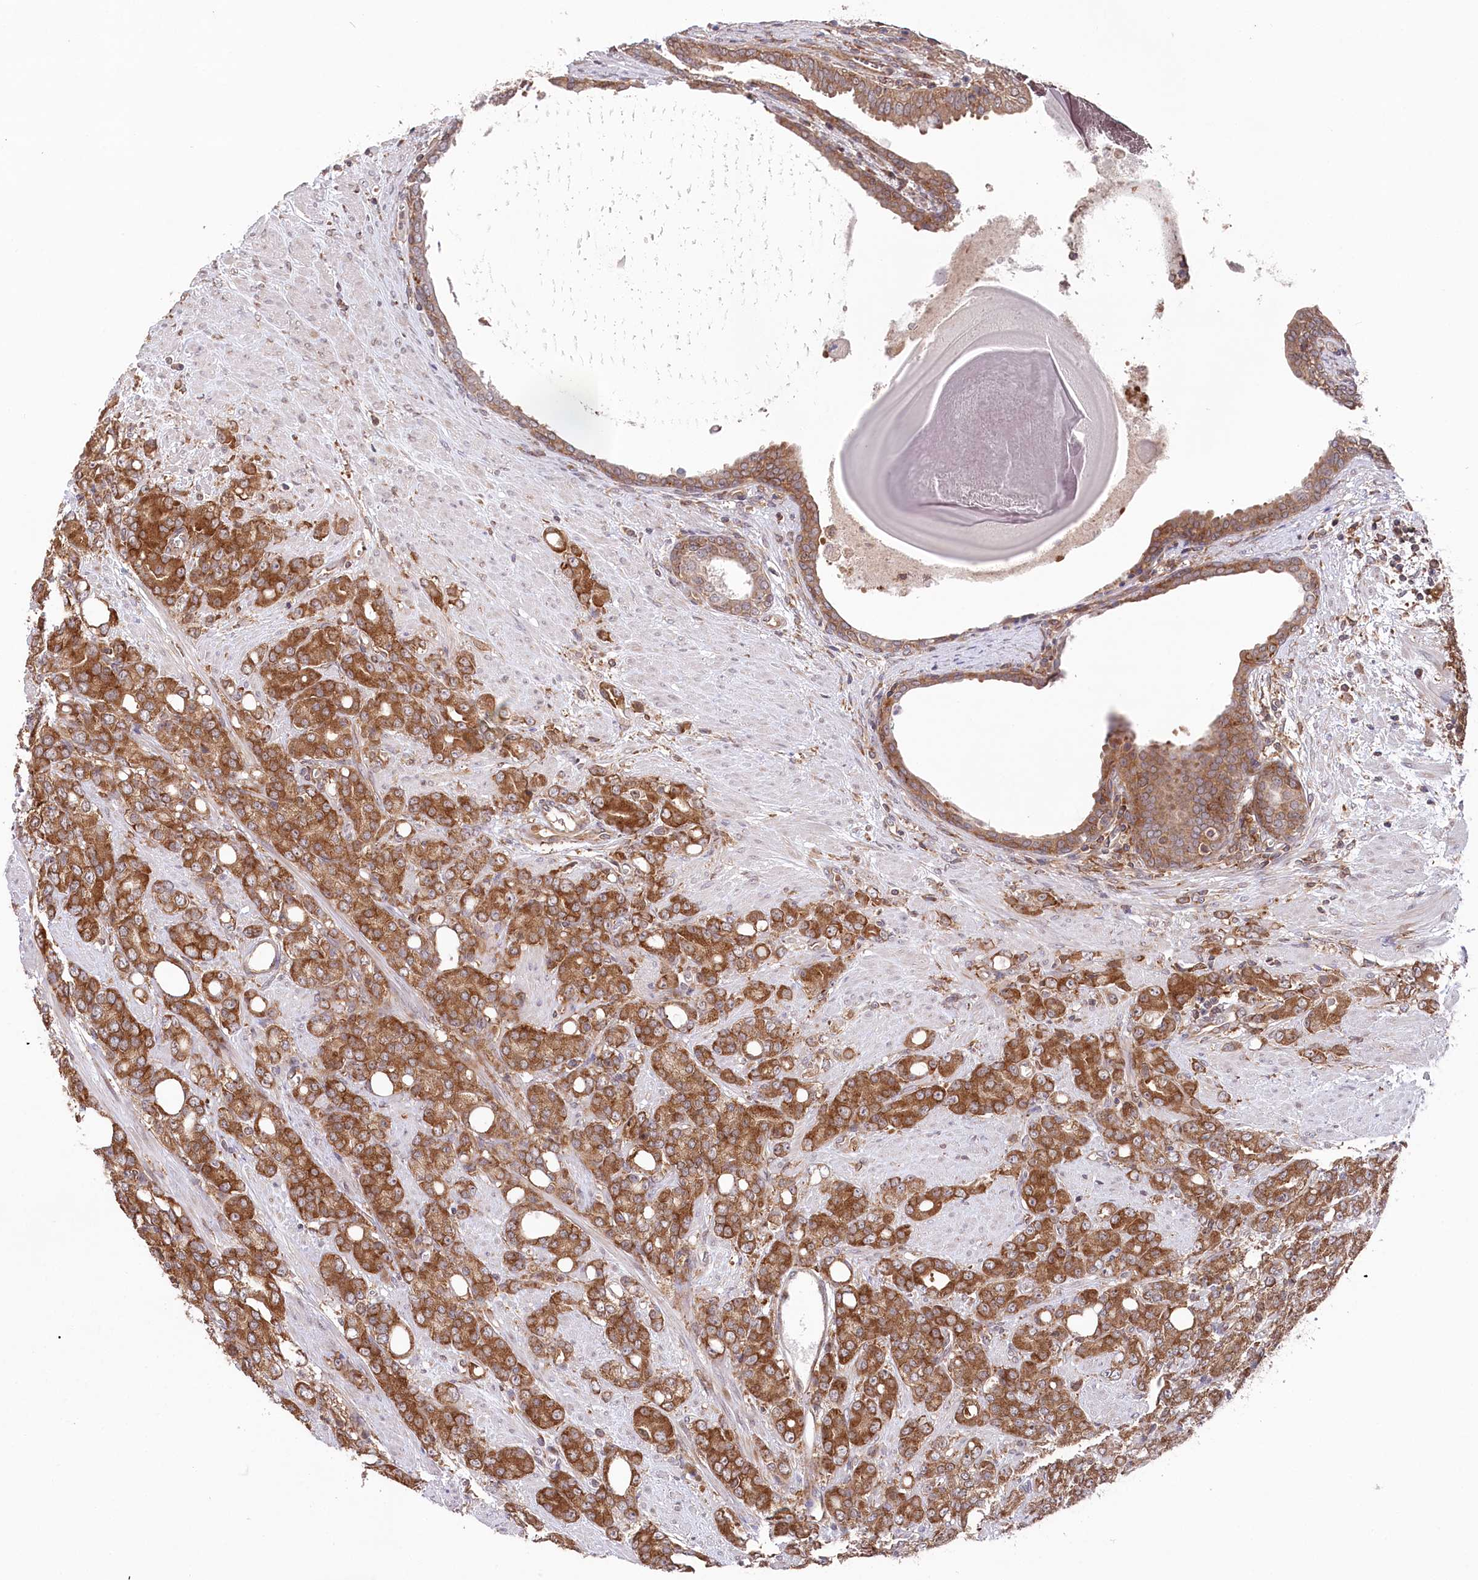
{"staining": {"intensity": "moderate", "quantity": ">75%", "location": "cytoplasmic/membranous"}, "tissue": "prostate cancer", "cell_type": "Tumor cells", "image_type": "cancer", "snomed": [{"axis": "morphology", "description": "Adenocarcinoma, High grade"}, {"axis": "topography", "description": "Prostate"}], "caption": "High-magnification brightfield microscopy of prostate adenocarcinoma (high-grade) stained with DAB (brown) and counterstained with hematoxylin (blue). tumor cells exhibit moderate cytoplasmic/membranous positivity is present in about>75% of cells. The staining was performed using DAB, with brown indicating positive protein expression. Nuclei are stained blue with hematoxylin.", "gene": "PPP1R21", "patient": {"sex": "male", "age": 62}}